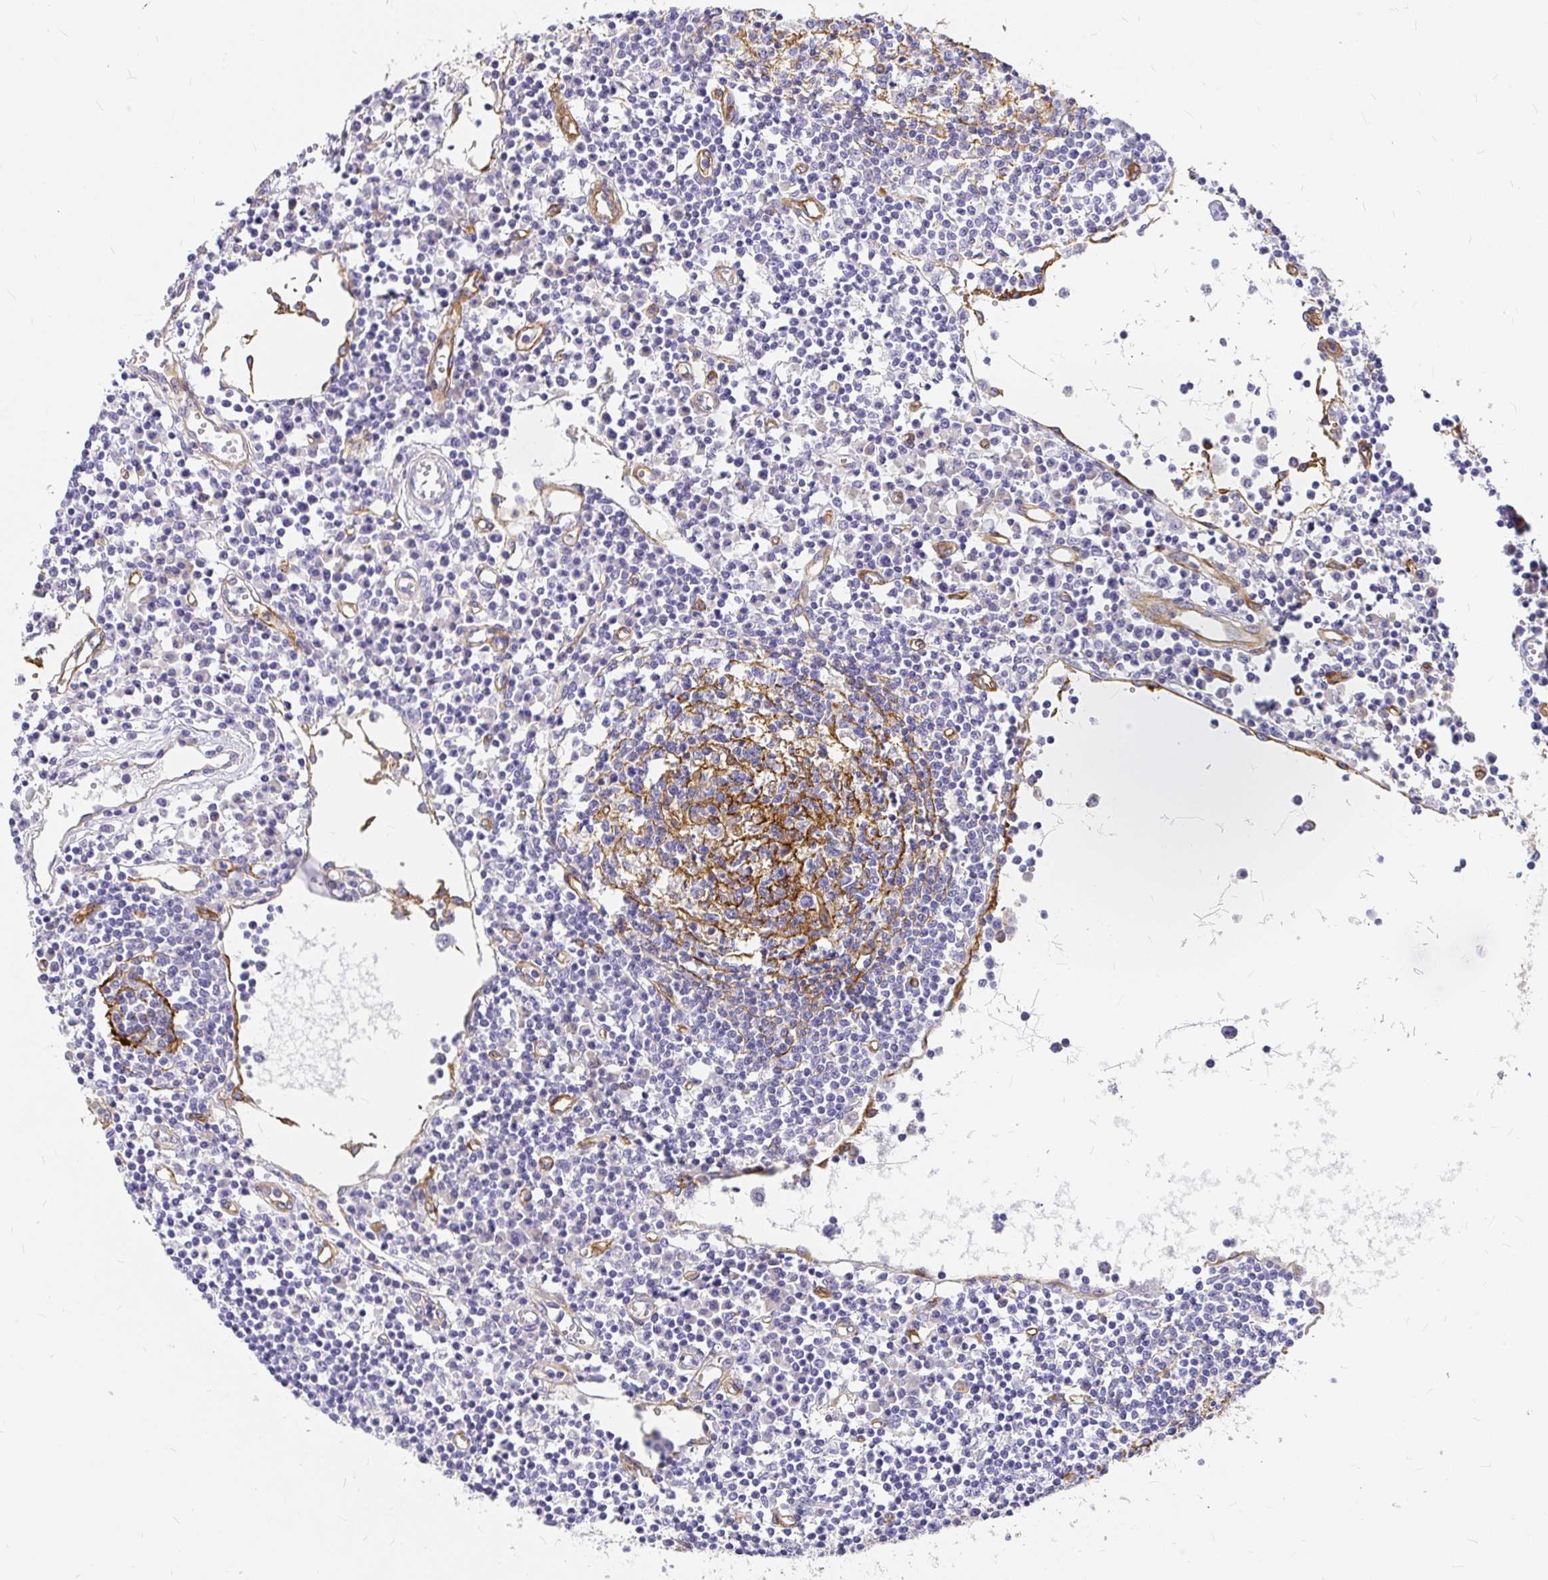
{"staining": {"intensity": "strong", "quantity": "25%-75%", "location": "cytoplasmic/membranous"}, "tissue": "lymph node", "cell_type": "Germinal center cells", "image_type": "normal", "snomed": [{"axis": "morphology", "description": "Normal tissue, NOS"}, {"axis": "topography", "description": "Lymph node"}], "caption": "DAB immunohistochemical staining of benign human lymph node displays strong cytoplasmic/membranous protein expression in approximately 25%-75% of germinal center cells. The protein is stained brown, and the nuclei are stained in blue (DAB (3,3'-diaminobenzidine) IHC with brightfield microscopy, high magnification).", "gene": "MYO1B", "patient": {"sex": "female", "age": 78}}